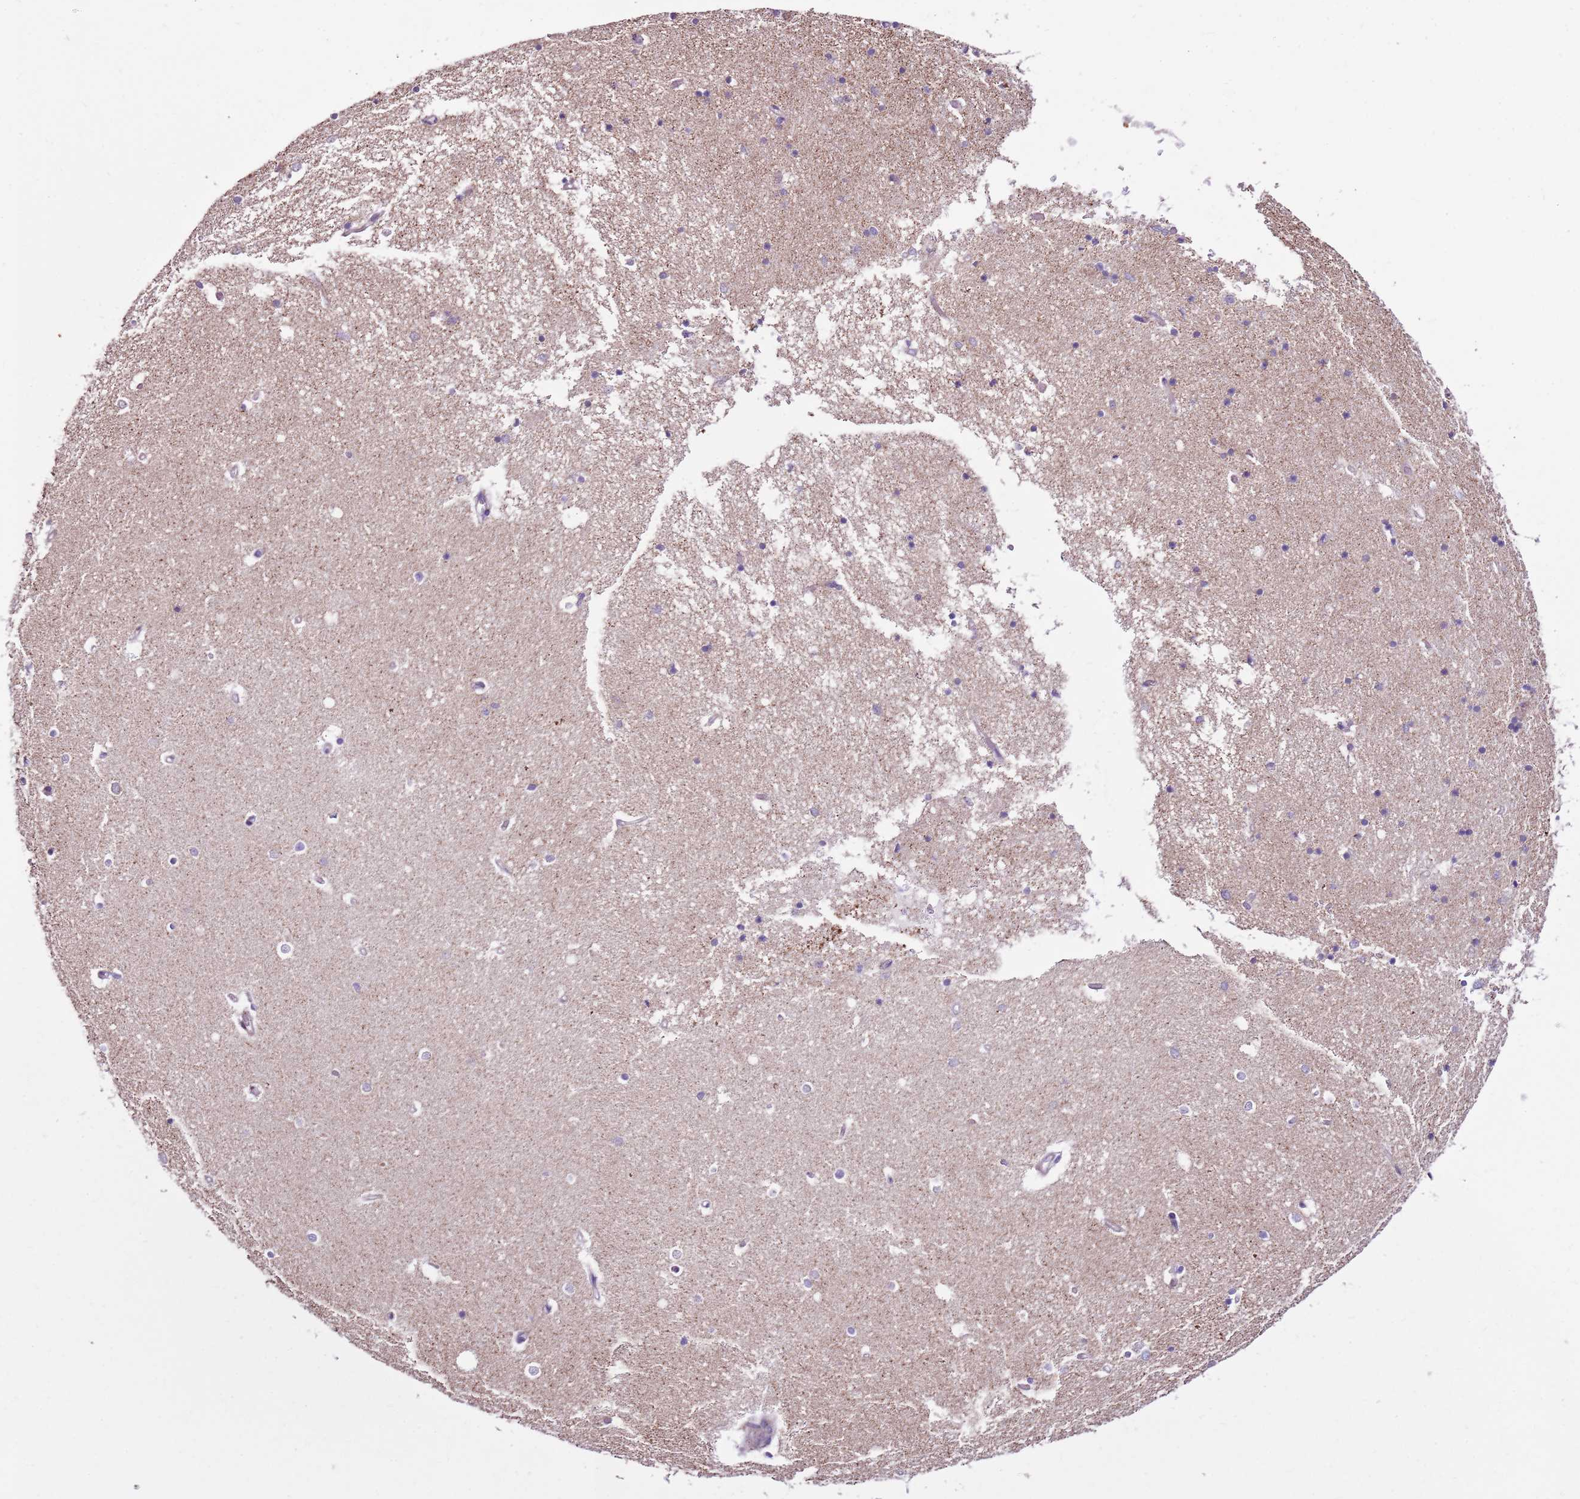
{"staining": {"intensity": "negative", "quantity": "none", "location": "none"}, "tissue": "hippocampus", "cell_type": "Glial cells", "image_type": "normal", "snomed": [{"axis": "morphology", "description": "Normal tissue, NOS"}, {"axis": "topography", "description": "Hippocampus"}], "caption": "Immunohistochemical staining of normal human hippocampus displays no significant expression in glial cells.", "gene": "HECTD4", "patient": {"sex": "male", "age": 70}}